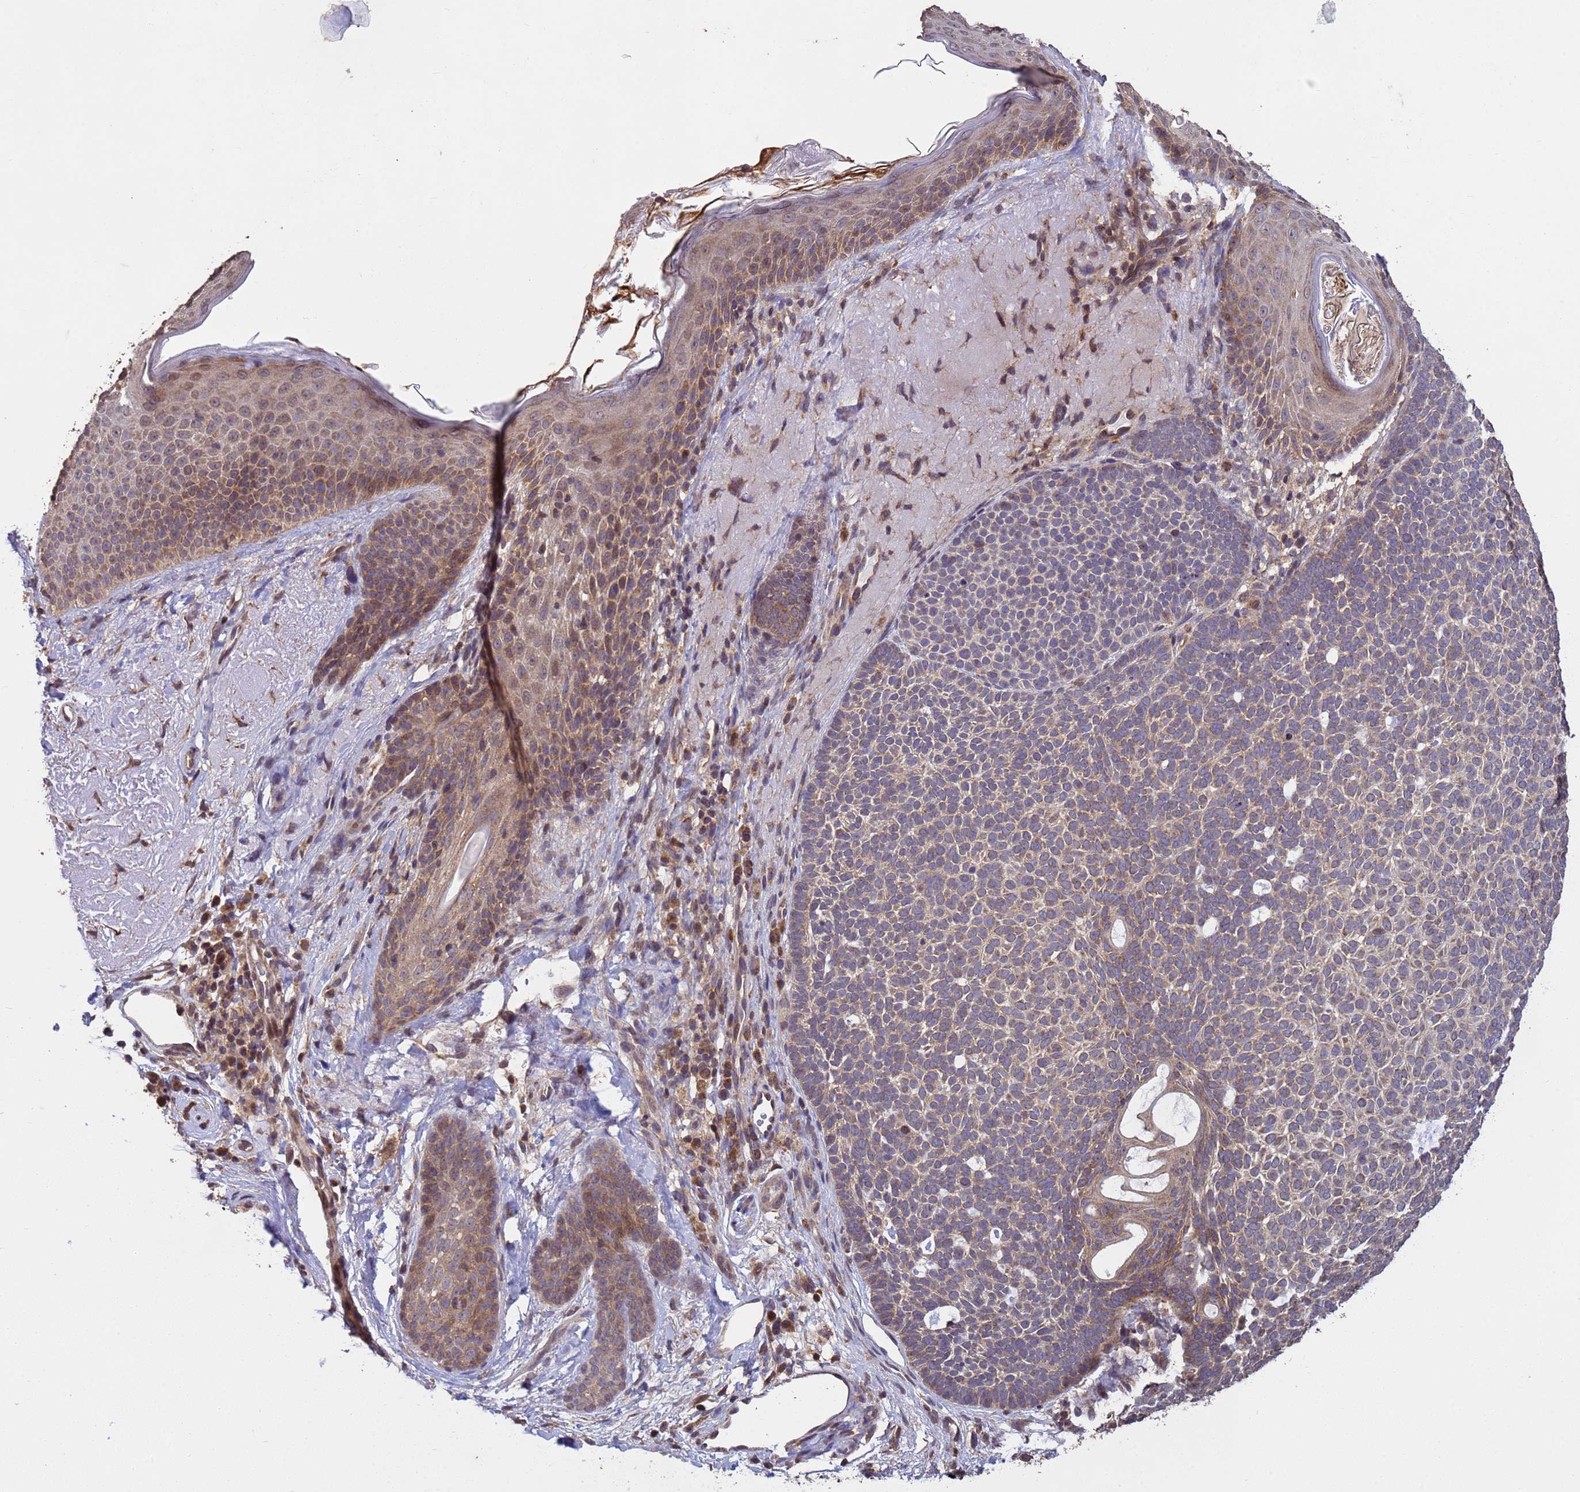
{"staining": {"intensity": "weak", "quantity": ">75%", "location": "cytoplasmic/membranous"}, "tissue": "skin cancer", "cell_type": "Tumor cells", "image_type": "cancer", "snomed": [{"axis": "morphology", "description": "Basal cell carcinoma"}, {"axis": "topography", "description": "Skin"}], "caption": "Basal cell carcinoma (skin) stained with immunohistochemistry (IHC) shows weak cytoplasmic/membranous staining in approximately >75% of tumor cells.", "gene": "P2RX7", "patient": {"sex": "female", "age": 77}}